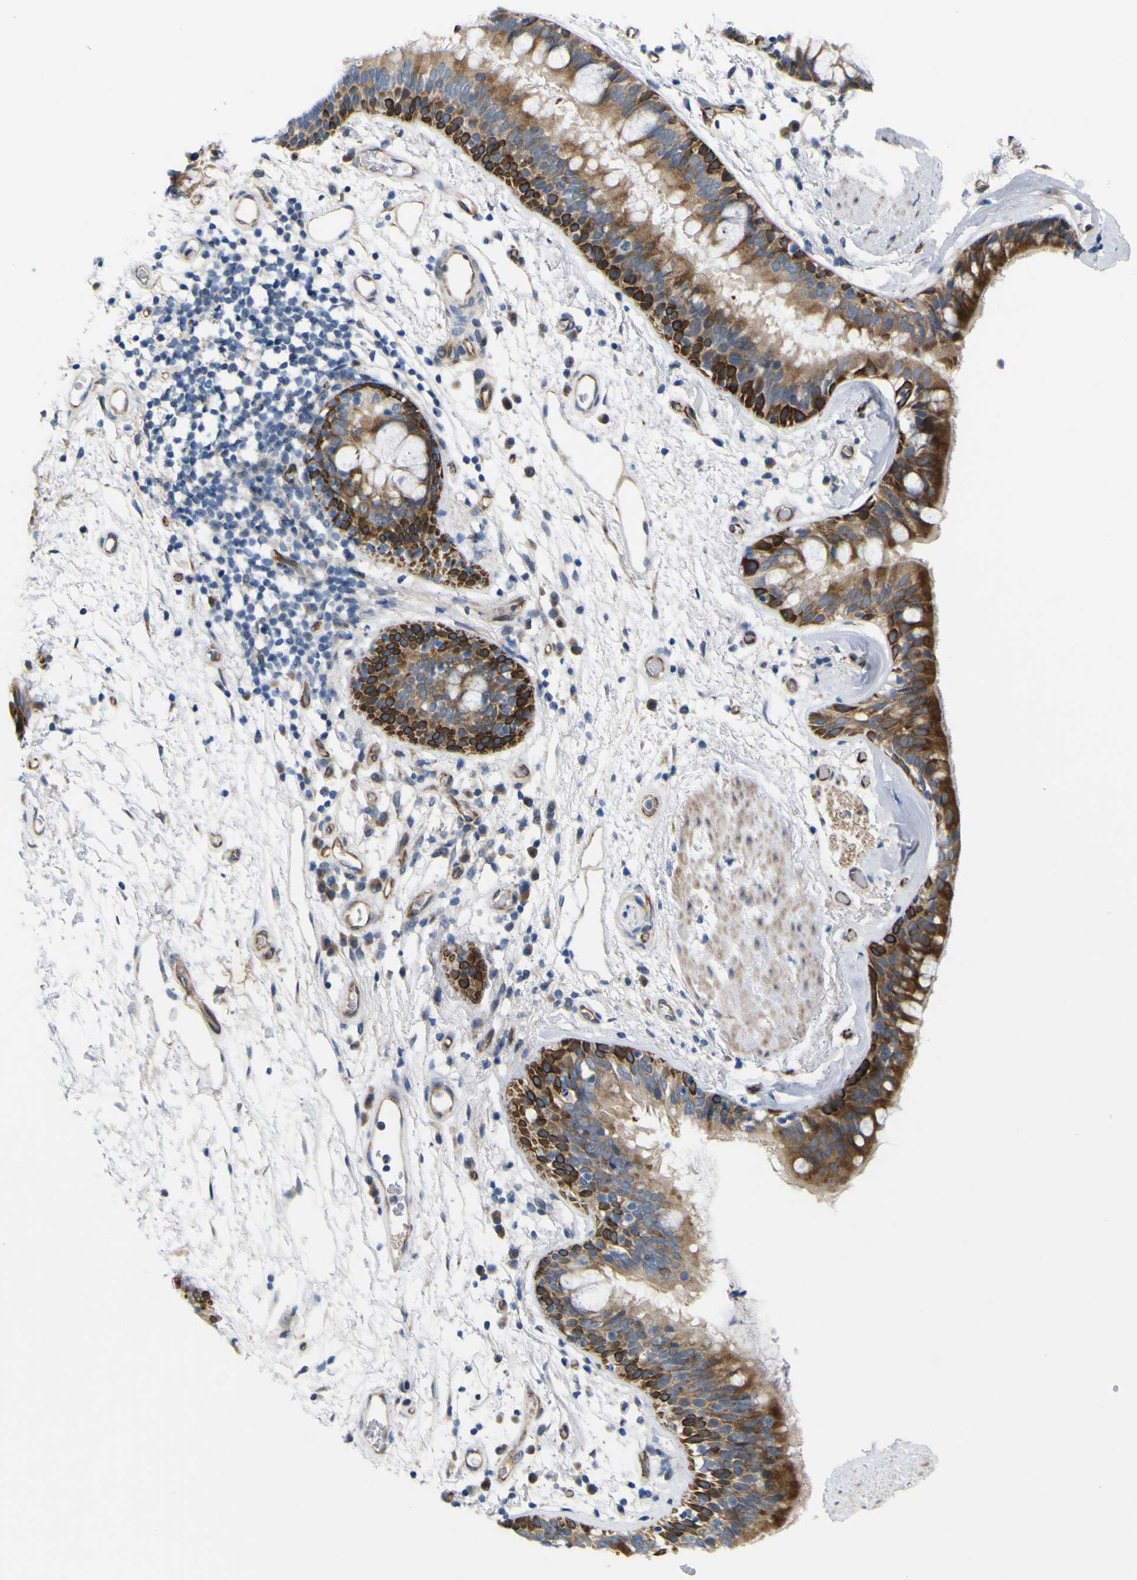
{"staining": {"intensity": "moderate", "quantity": ">75%", "location": "cytoplasmic/membranous"}, "tissue": "bronchus", "cell_type": "Respiratory epithelial cells", "image_type": "normal", "snomed": [{"axis": "morphology", "description": "Normal tissue, NOS"}, {"axis": "morphology", "description": "Adenocarcinoma, NOS"}, {"axis": "topography", "description": "Bronchus"}, {"axis": "topography", "description": "Lung"}], "caption": "Immunohistochemical staining of normal human bronchus shows medium levels of moderate cytoplasmic/membranous staining in about >75% of respiratory epithelial cells. (IHC, brightfield microscopy, high magnification).", "gene": "JPH1", "patient": {"sex": "female", "age": 54}}